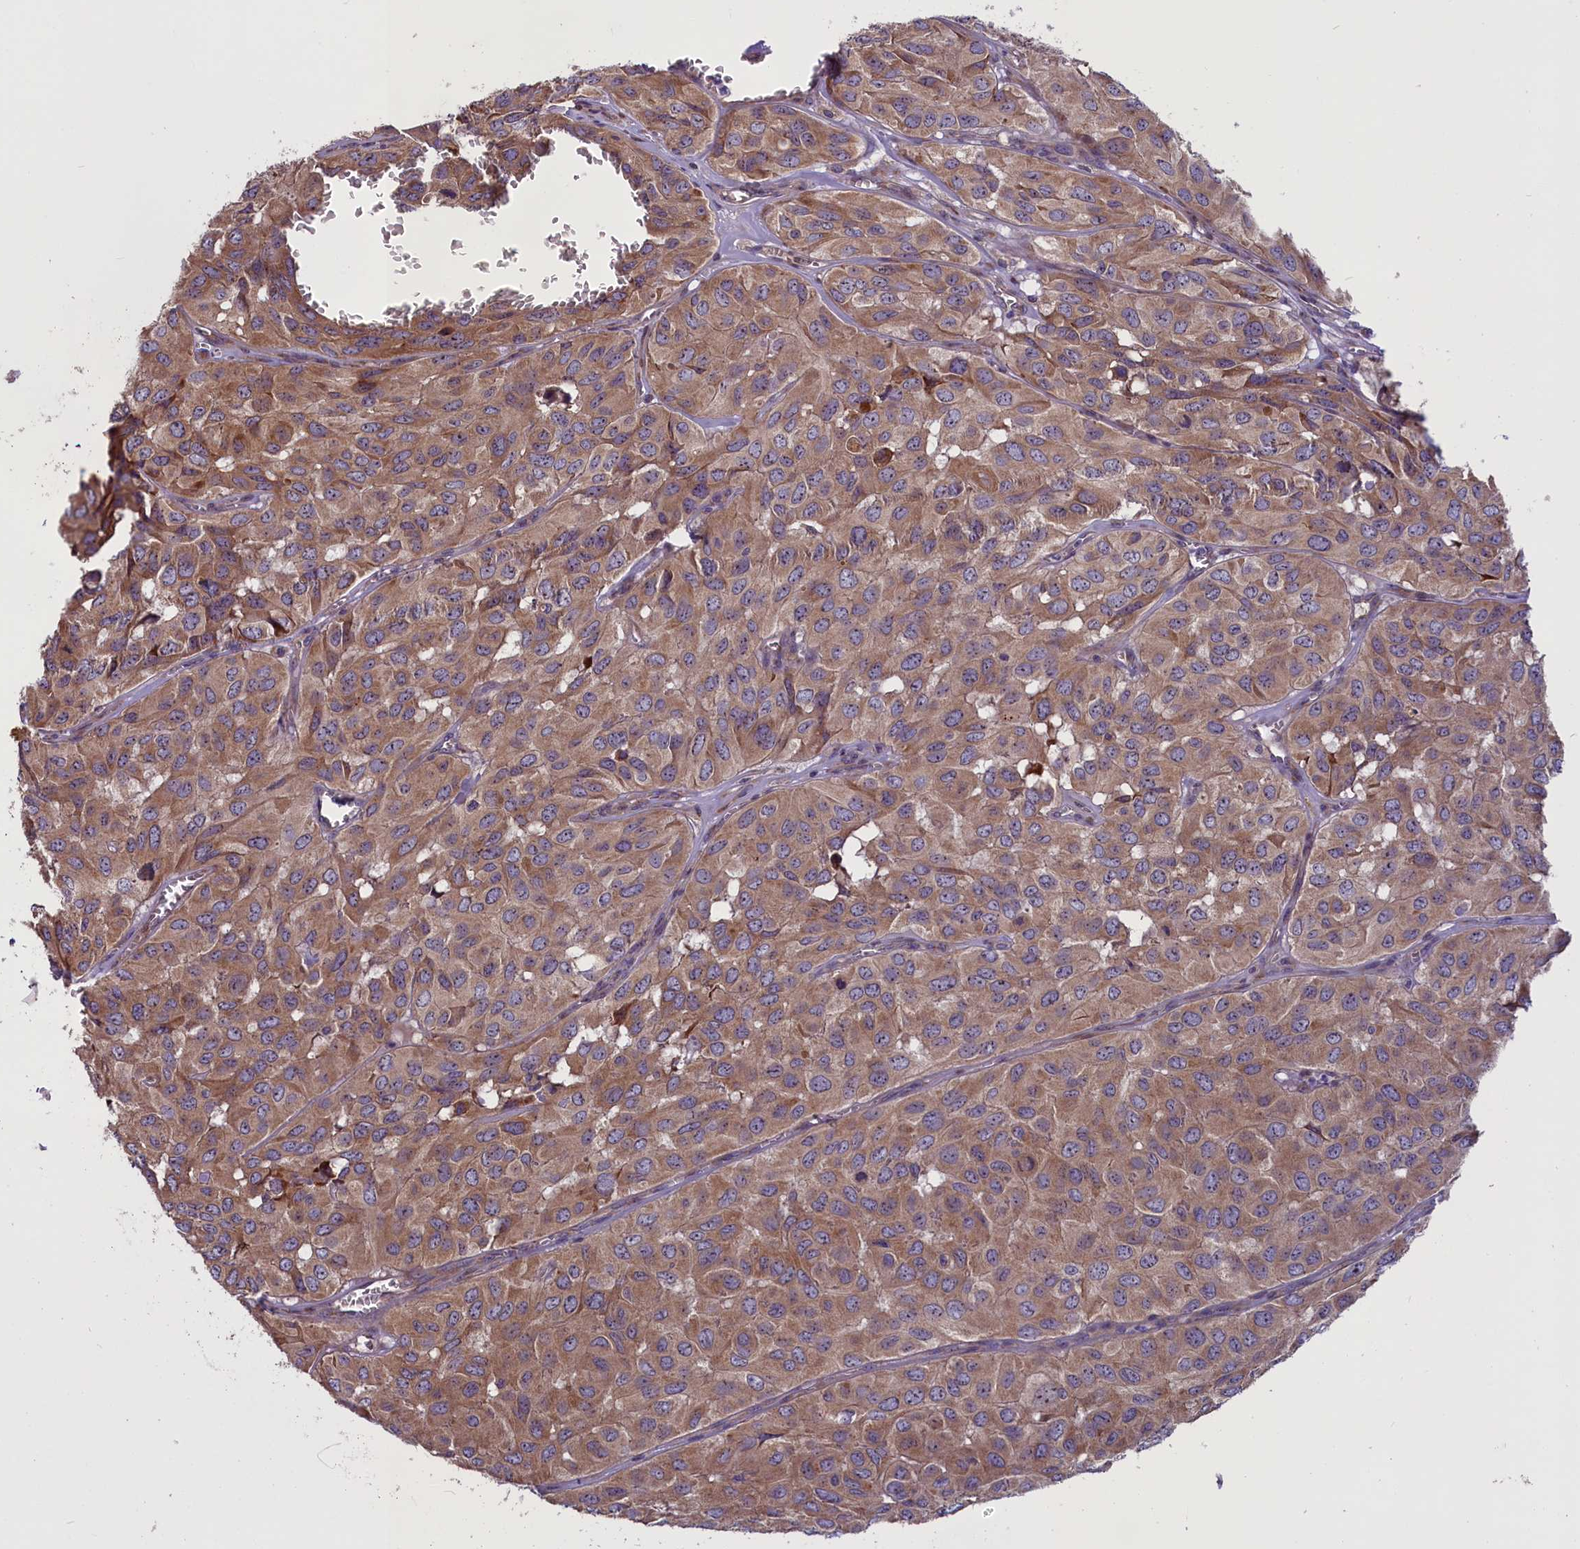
{"staining": {"intensity": "moderate", "quantity": ">75%", "location": "cytoplasmic/membranous"}, "tissue": "head and neck cancer", "cell_type": "Tumor cells", "image_type": "cancer", "snomed": [{"axis": "morphology", "description": "Adenocarcinoma, NOS"}, {"axis": "topography", "description": "Salivary gland, NOS"}, {"axis": "topography", "description": "Head-Neck"}], "caption": "Immunohistochemical staining of human head and neck cancer (adenocarcinoma) reveals moderate cytoplasmic/membranous protein expression in about >75% of tumor cells.", "gene": "FRY", "patient": {"sex": "female", "age": 76}}